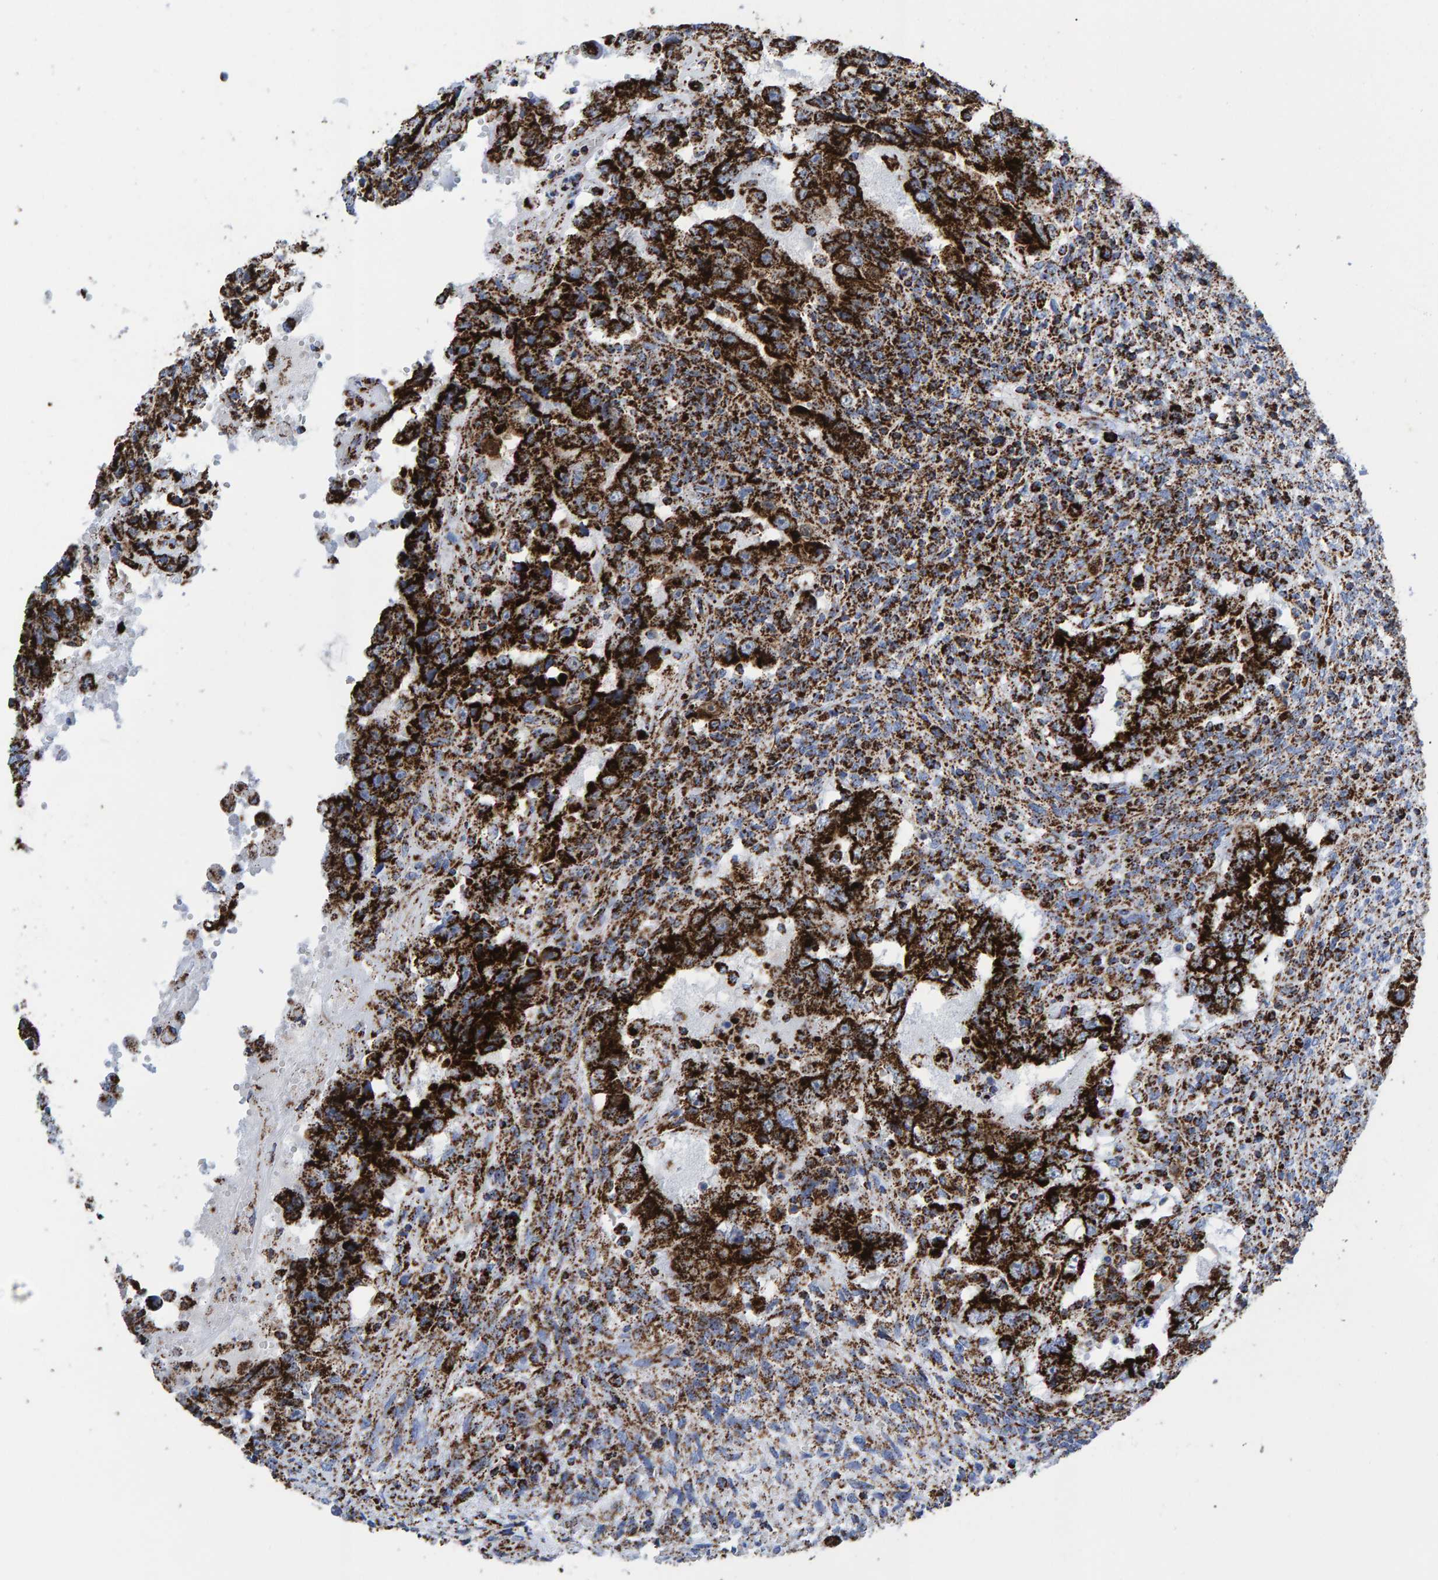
{"staining": {"intensity": "strong", "quantity": ">75%", "location": "cytoplasmic/membranous"}, "tissue": "testis cancer", "cell_type": "Tumor cells", "image_type": "cancer", "snomed": [{"axis": "morphology", "description": "Carcinoma, Embryonal, NOS"}, {"axis": "topography", "description": "Testis"}], "caption": "This is an image of immunohistochemistry staining of embryonal carcinoma (testis), which shows strong expression in the cytoplasmic/membranous of tumor cells.", "gene": "ENSG00000262660", "patient": {"sex": "male", "age": 26}}